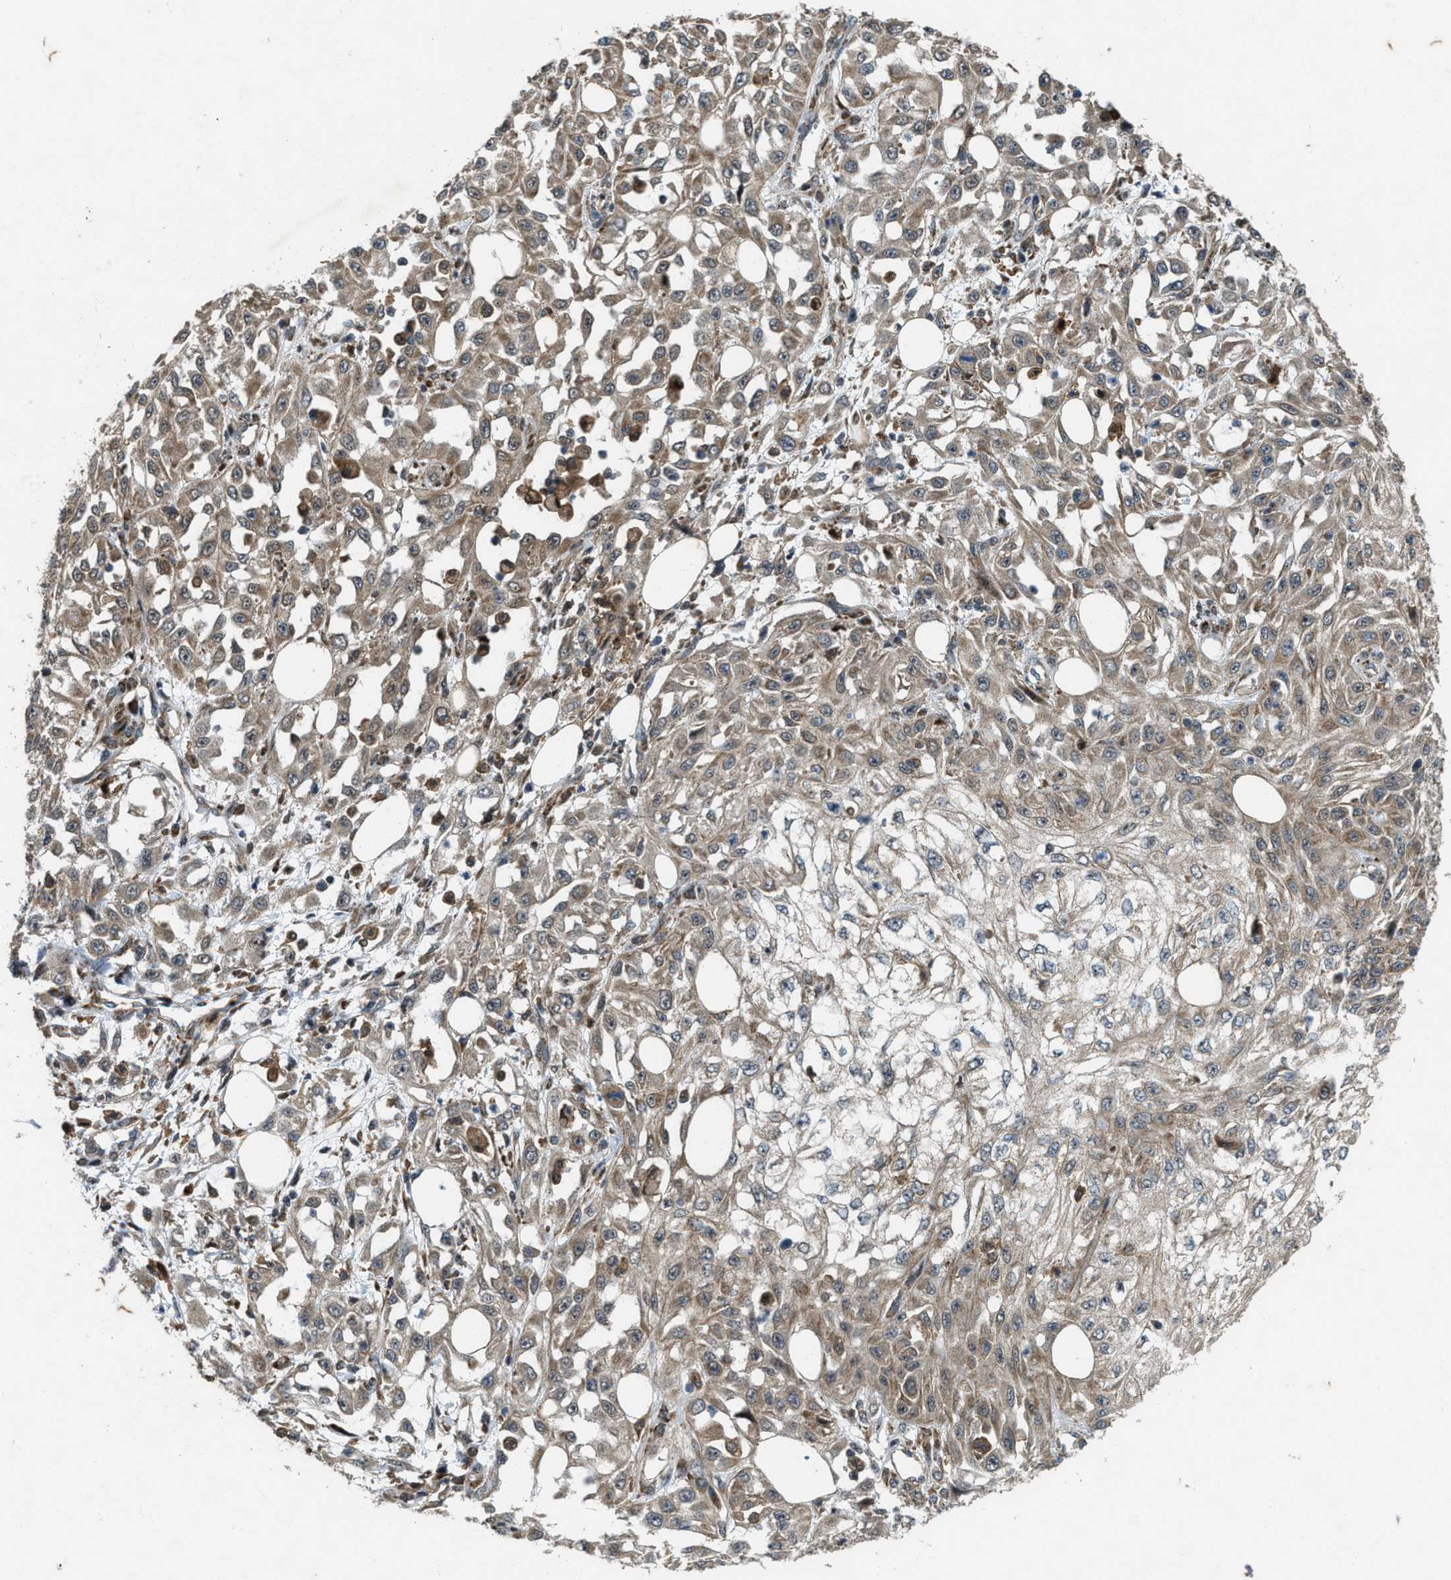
{"staining": {"intensity": "weak", "quantity": ">75%", "location": "cytoplasmic/membranous"}, "tissue": "skin cancer", "cell_type": "Tumor cells", "image_type": "cancer", "snomed": [{"axis": "morphology", "description": "Squamous cell carcinoma, NOS"}, {"axis": "morphology", "description": "Squamous cell carcinoma, metastatic, NOS"}, {"axis": "topography", "description": "Skin"}, {"axis": "topography", "description": "Lymph node"}], "caption": "An immunohistochemistry micrograph of tumor tissue is shown. Protein staining in brown highlights weak cytoplasmic/membranous positivity in skin metastatic squamous cell carcinoma within tumor cells.", "gene": "LRRC72", "patient": {"sex": "male", "age": 75}}